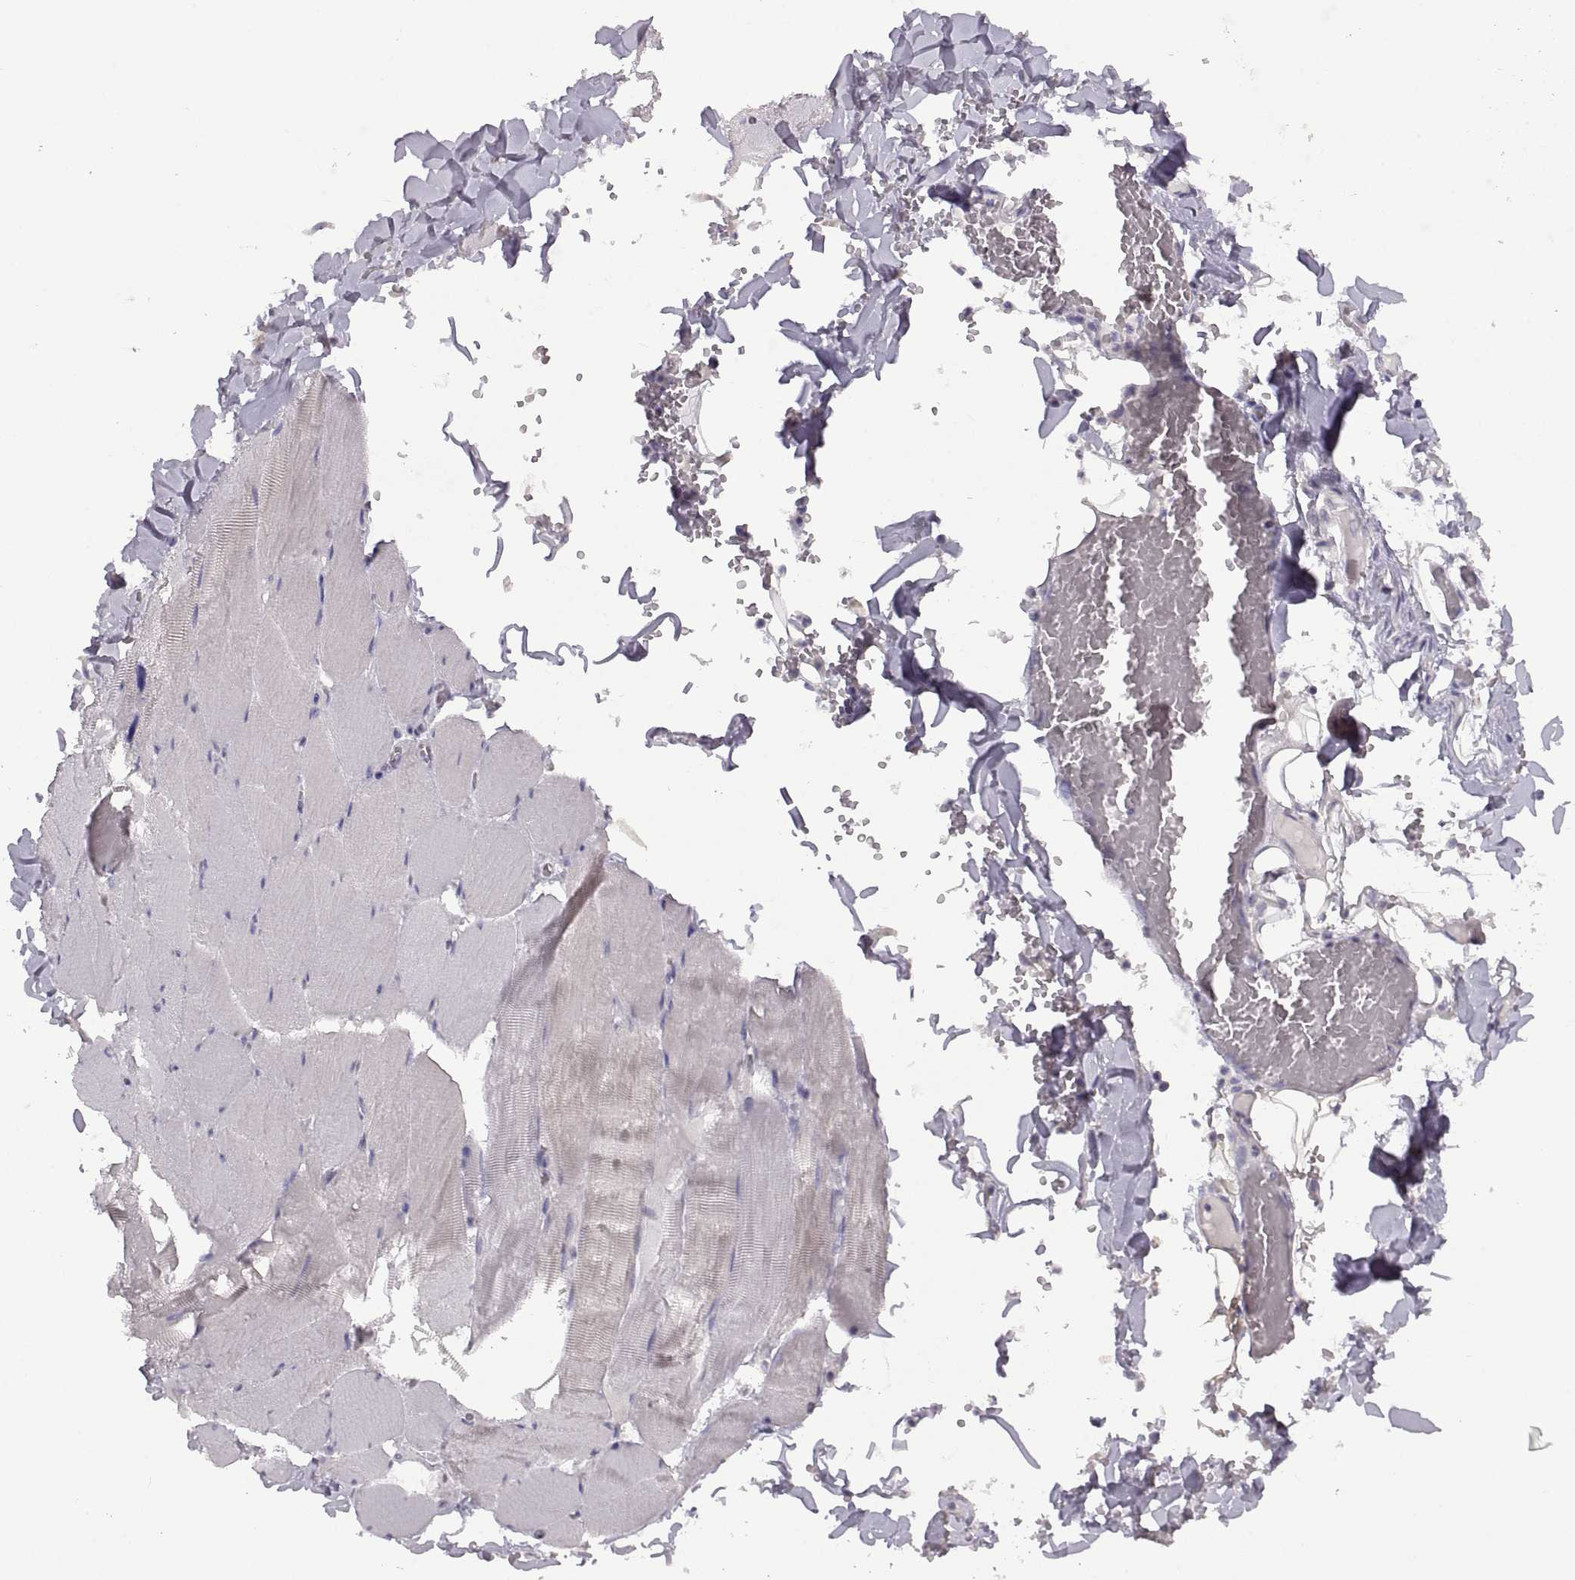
{"staining": {"intensity": "negative", "quantity": "none", "location": "none"}, "tissue": "skeletal muscle", "cell_type": "Myocytes", "image_type": "normal", "snomed": [{"axis": "morphology", "description": "Normal tissue, NOS"}, {"axis": "morphology", "description": "Malignant melanoma, Metastatic site"}, {"axis": "topography", "description": "Skeletal muscle"}], "caption": "The micrograph shows no staining of myocytes in benign skeletal muscle. (Immunohistochemistry, brightfield microscopy, high magnification).", "gene": "CRYBB3", "patient": {"sex": "male", "age": 50}}